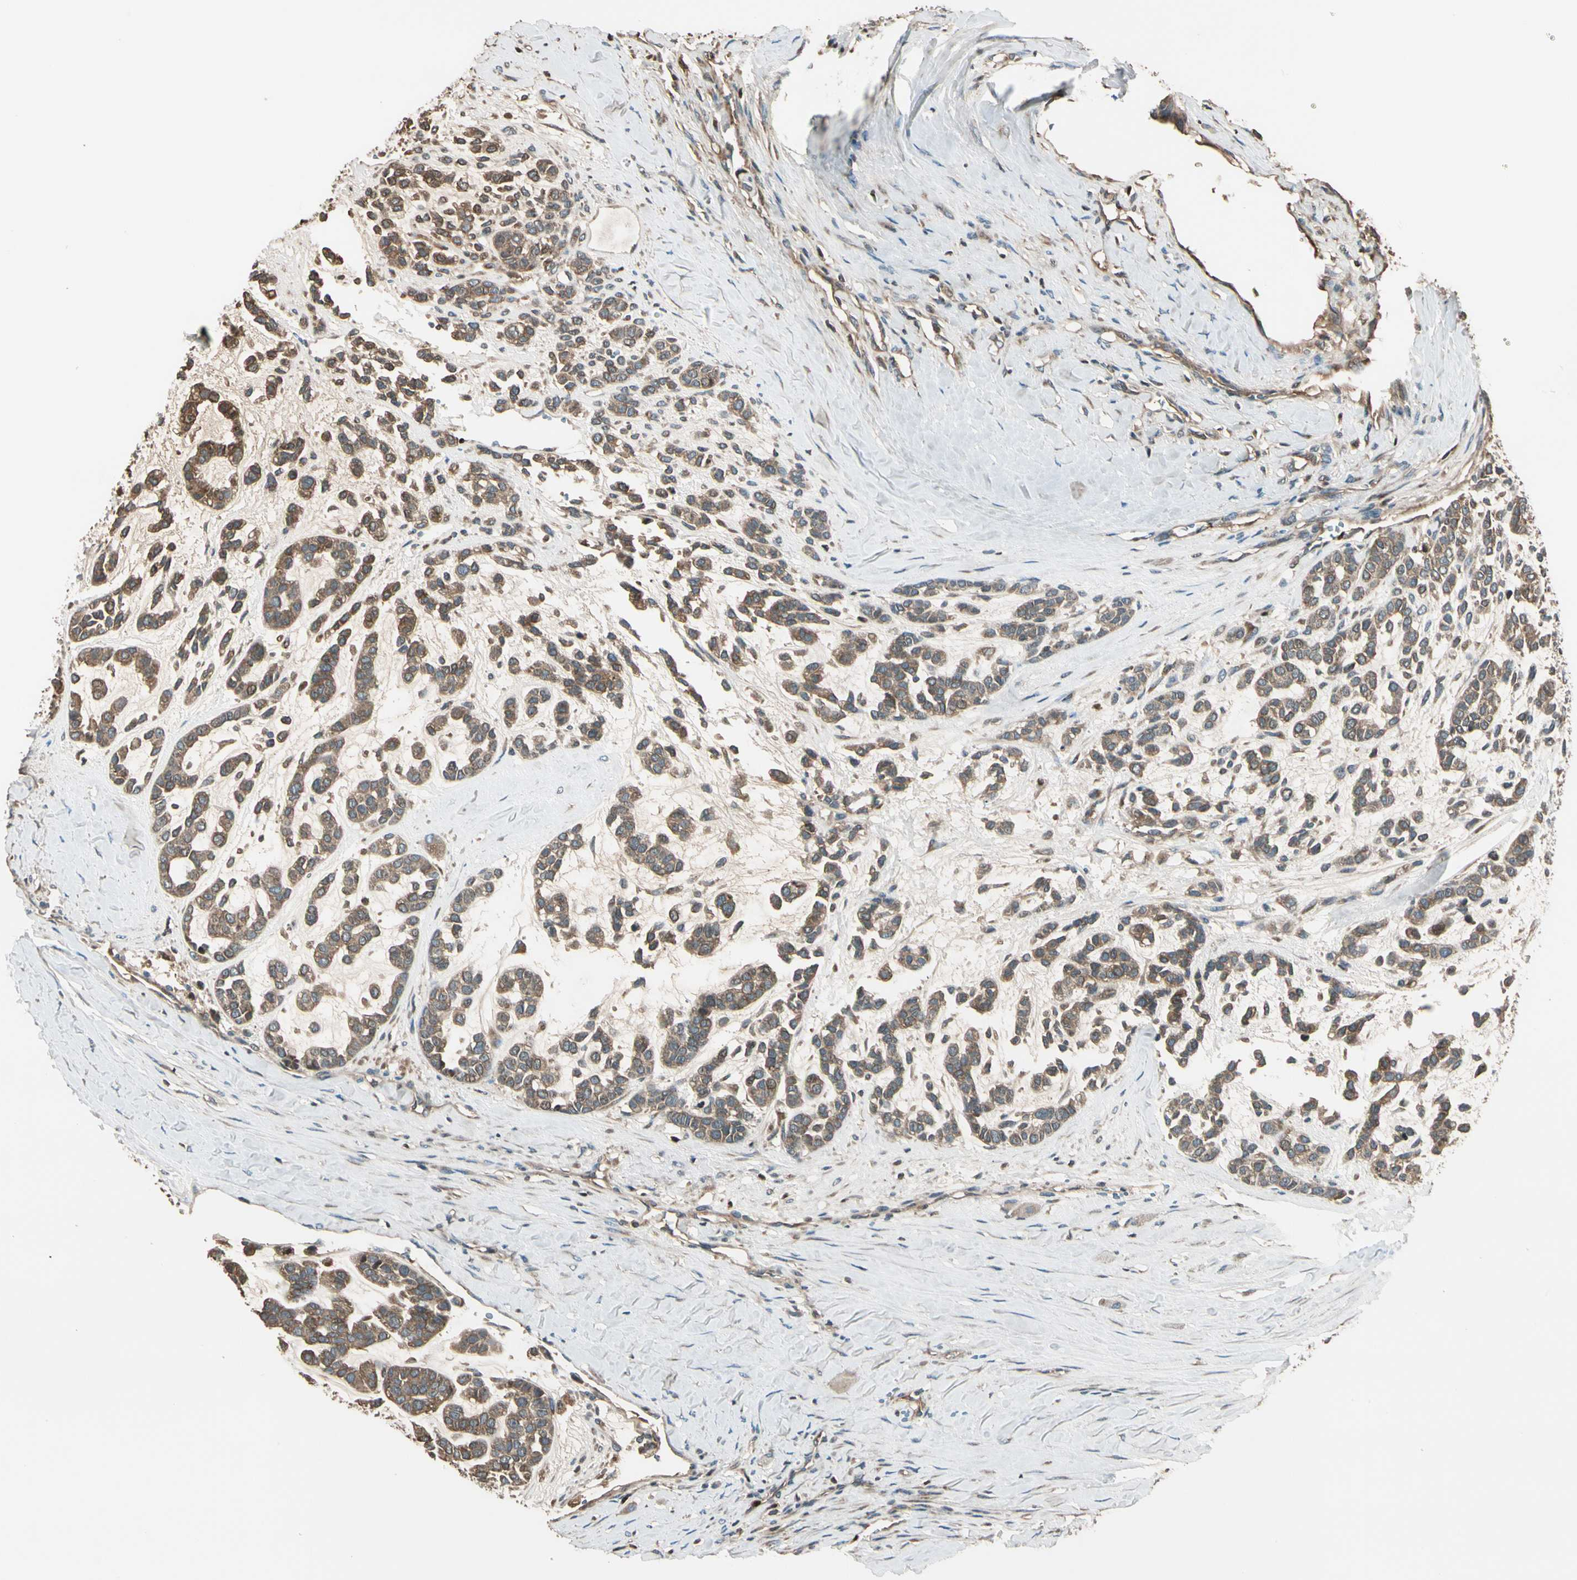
{"staining": {"intensity": "moderate", "quantity": ">75%", "location": "cytoplasmic/membranous"}, "tissue": "head and neck cancer", "cell_type": "Tumor cells", "image_type": "cancer", "snomed": [{"axis": "morphology", "description": "Adenocarcinoma, NOS"}, {"axis": "morphology", "description": "Adenoma, NOS"}, {"axis": "topography", "description": "Head-Neck"}], "caption": "Tumor cells display medium levels of moderate cytoplasmic/membranous positivity in about >75% of cells in head and neck adenocarcinoma. (IHC, brightfield microscopy, high magnification).", "gene": "STX11", "patient": {"sex": "female", "age": 55}}